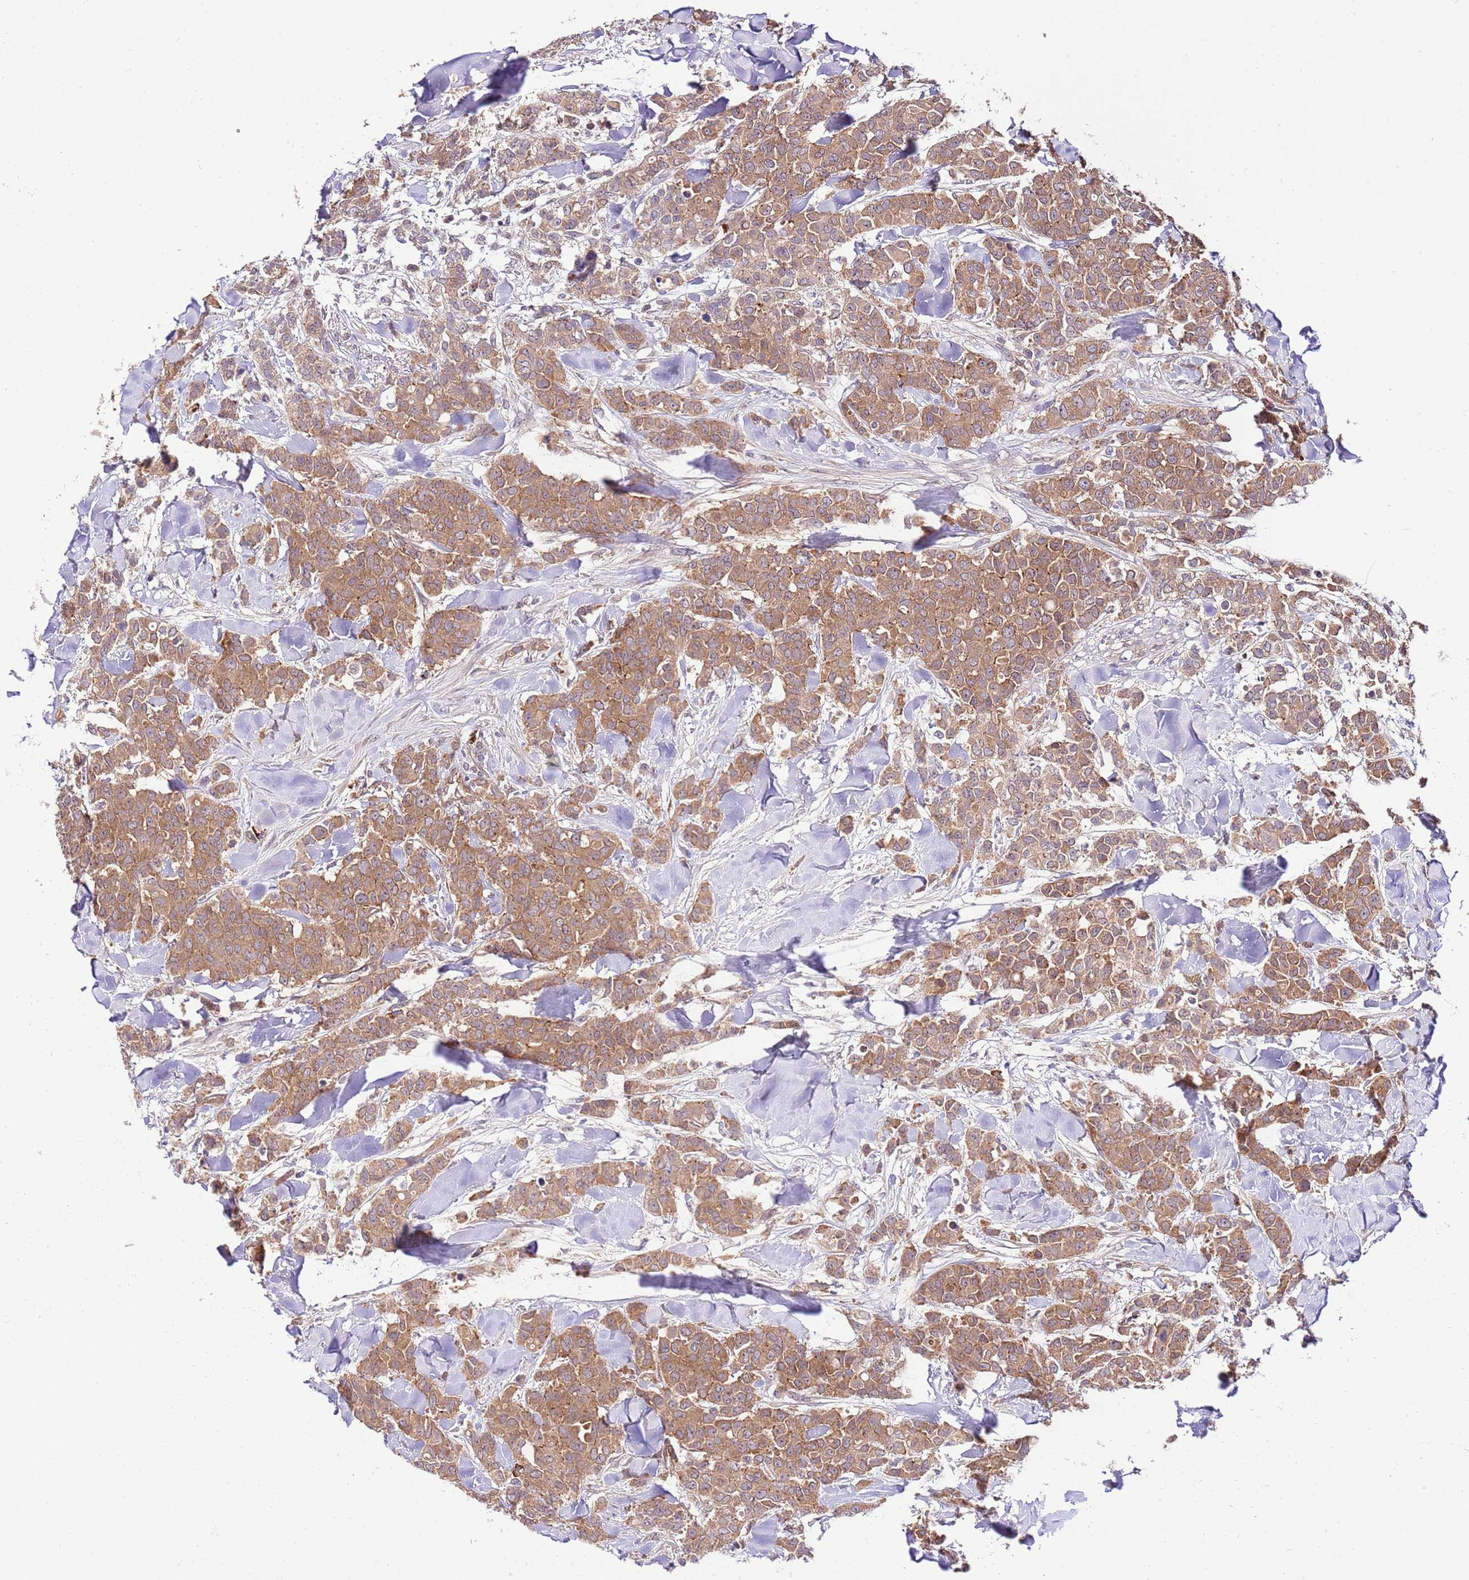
{"staining": {"intensity": "moderate", "quantity": ">75%", "location": "cytoplasmic/membranous"}, "tissue": "breast cancer", "cell_type": "Tumor cells", "image_type": "cancer", "snomed": [{"axis": "morphology", "description": "Lobular carcinoma"}, {"axis": "topography", "description": "Breast"}], "caption": "Breast lobular carcinoma stained for a protein reveals moderate cytoplasmic/membranous positivity in tumor cells.", "gene": "DONSON", "patient": {"sex": "female", "age": 91}}